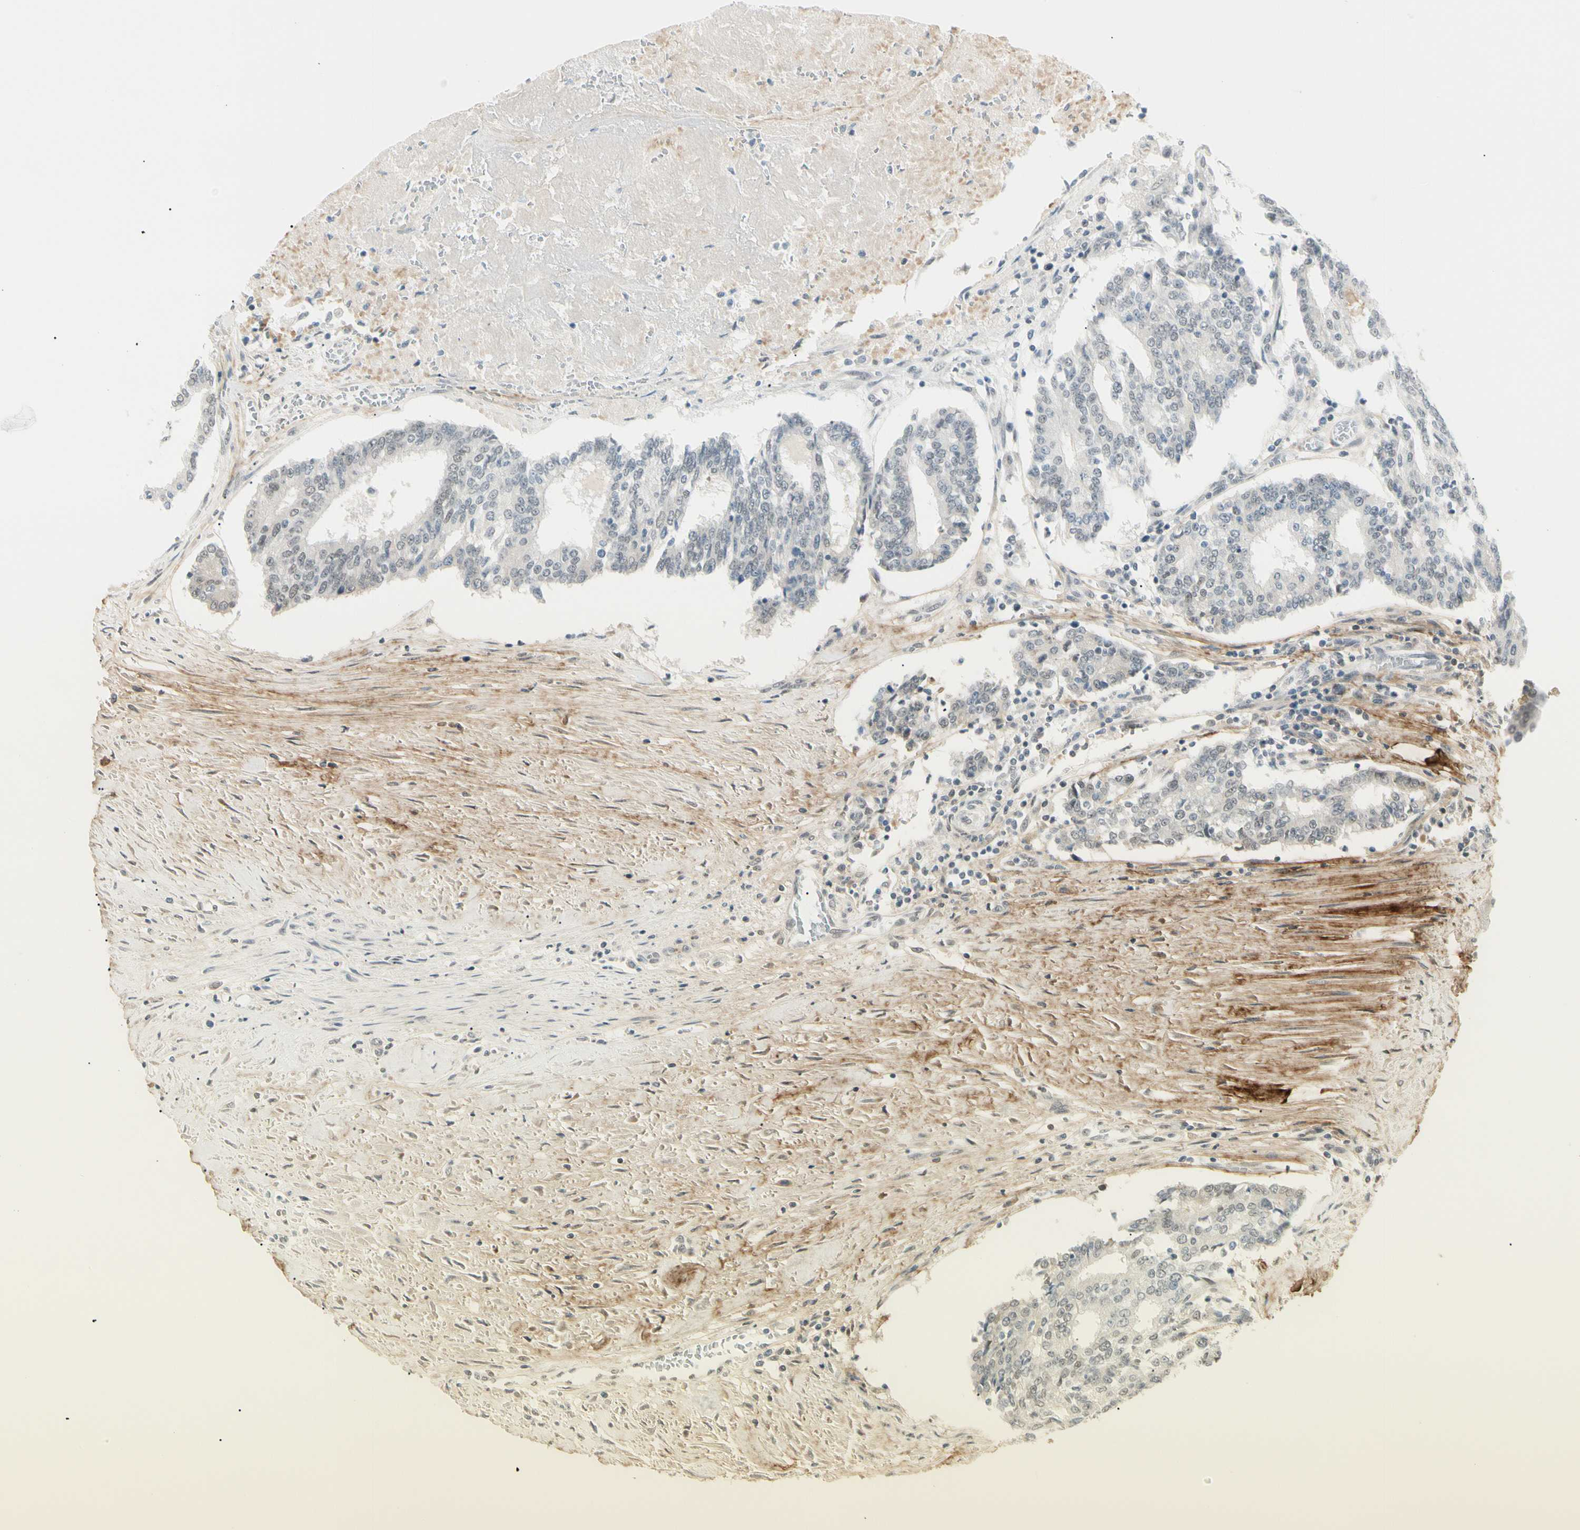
{"staining": {"intensity": "negative", "quantity": "none", "location": "none"}, "tissue": "prostate cancer", "cell_type": "Tumor cells", "image_type": "cancer", "snomed": [{"axis": "morphology", "description": "Adenocarcinoma, High grade"}, {"axis": "topography", "description": "Prostate"}], "caption": "This is a photomicrograph of immunohistochemistry staining of high-grade adenocarcinoma (prostate), which shows no staining in tumor cells.", "gene": "ASPN", "patient": {"sex": "male", "age": 55}}